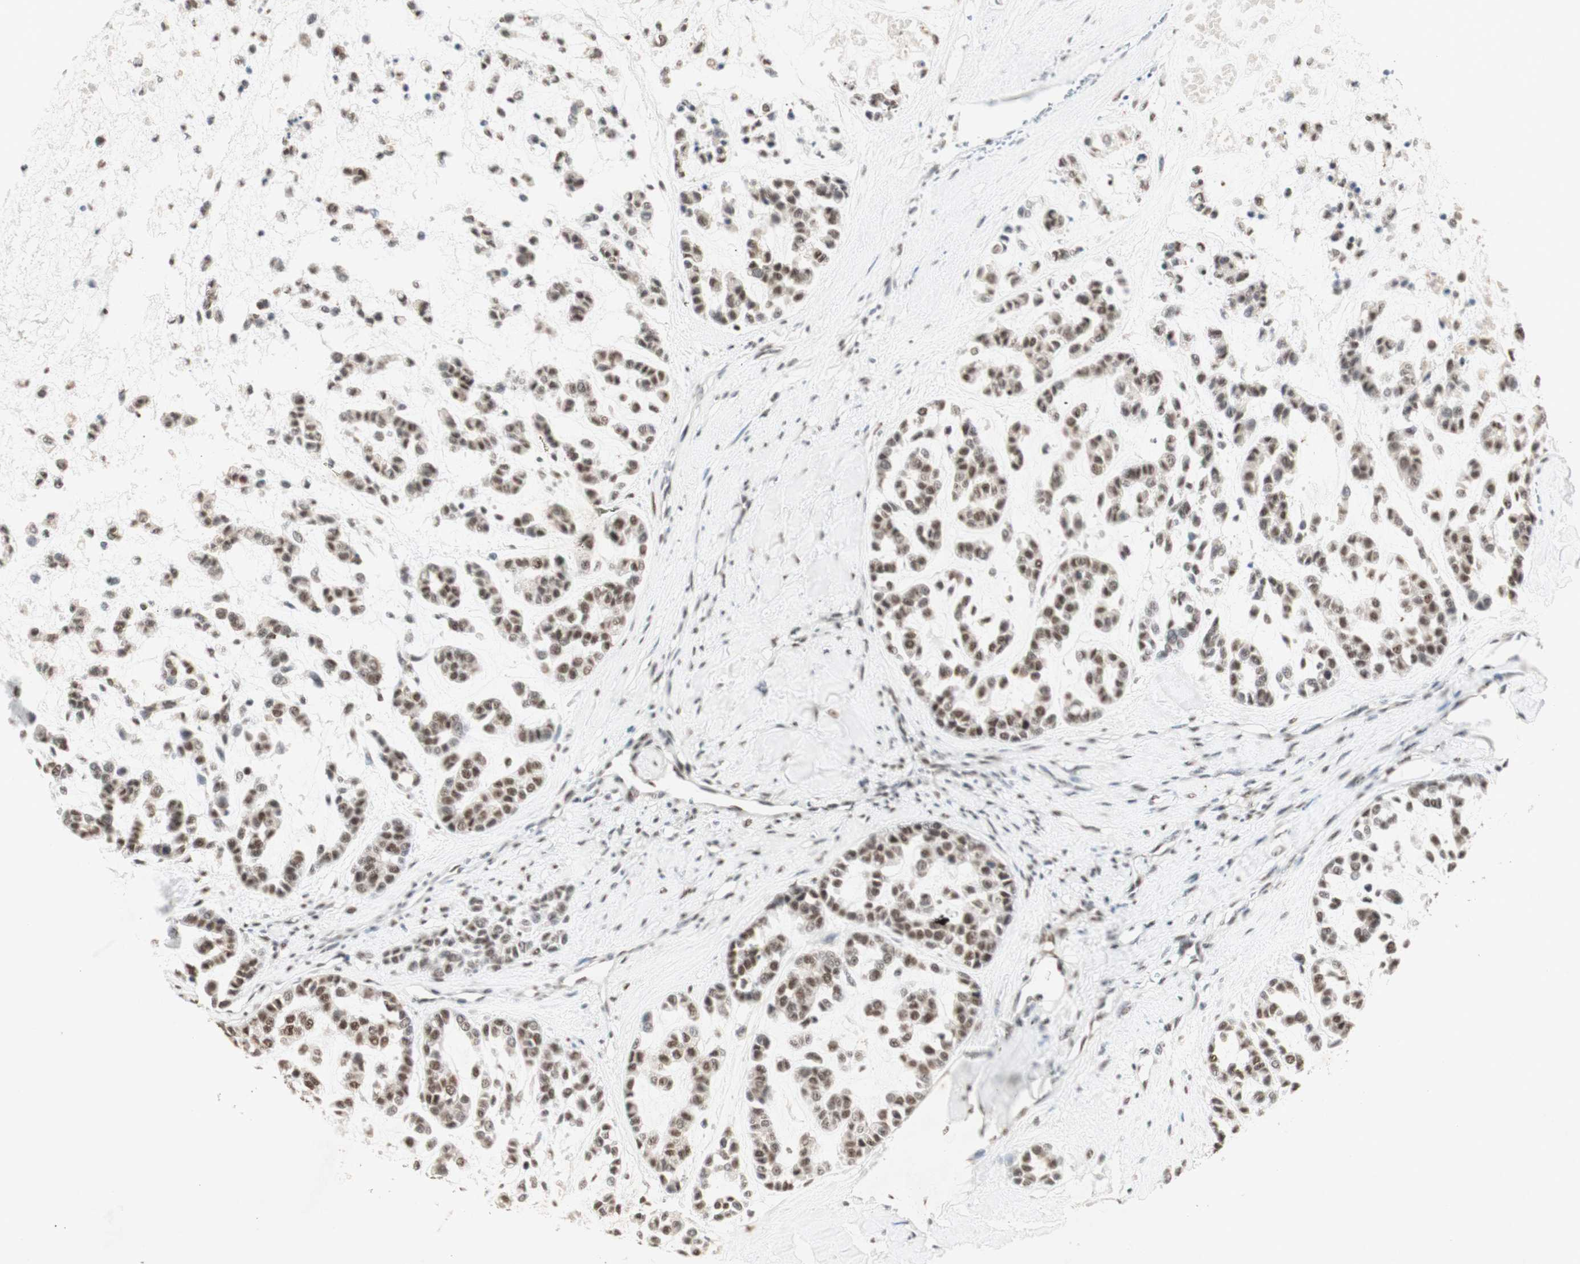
{"staining": {"intensity": "moderate", "quantity": ">75%", "location": "nuclear"}, "tissue": "head and neck cancer", "cell_type": "Tumor cells", "image_type": "cancer", "snomed": [{"axis": "morphology", "description": "Adenocarcinoma, NOS"}, {"axis": "morphology", "description": "Adenoma, NOS"}, {"axis": "topography", "description": "Head-Neck"}], "caption": "A medium amount of moderate nuclear positivity is seen in approximately >75% of tumor cells in head and neck cancer tissue.", "gene": "SNRPB", "patient": {"sex": "female", "age": 55}}